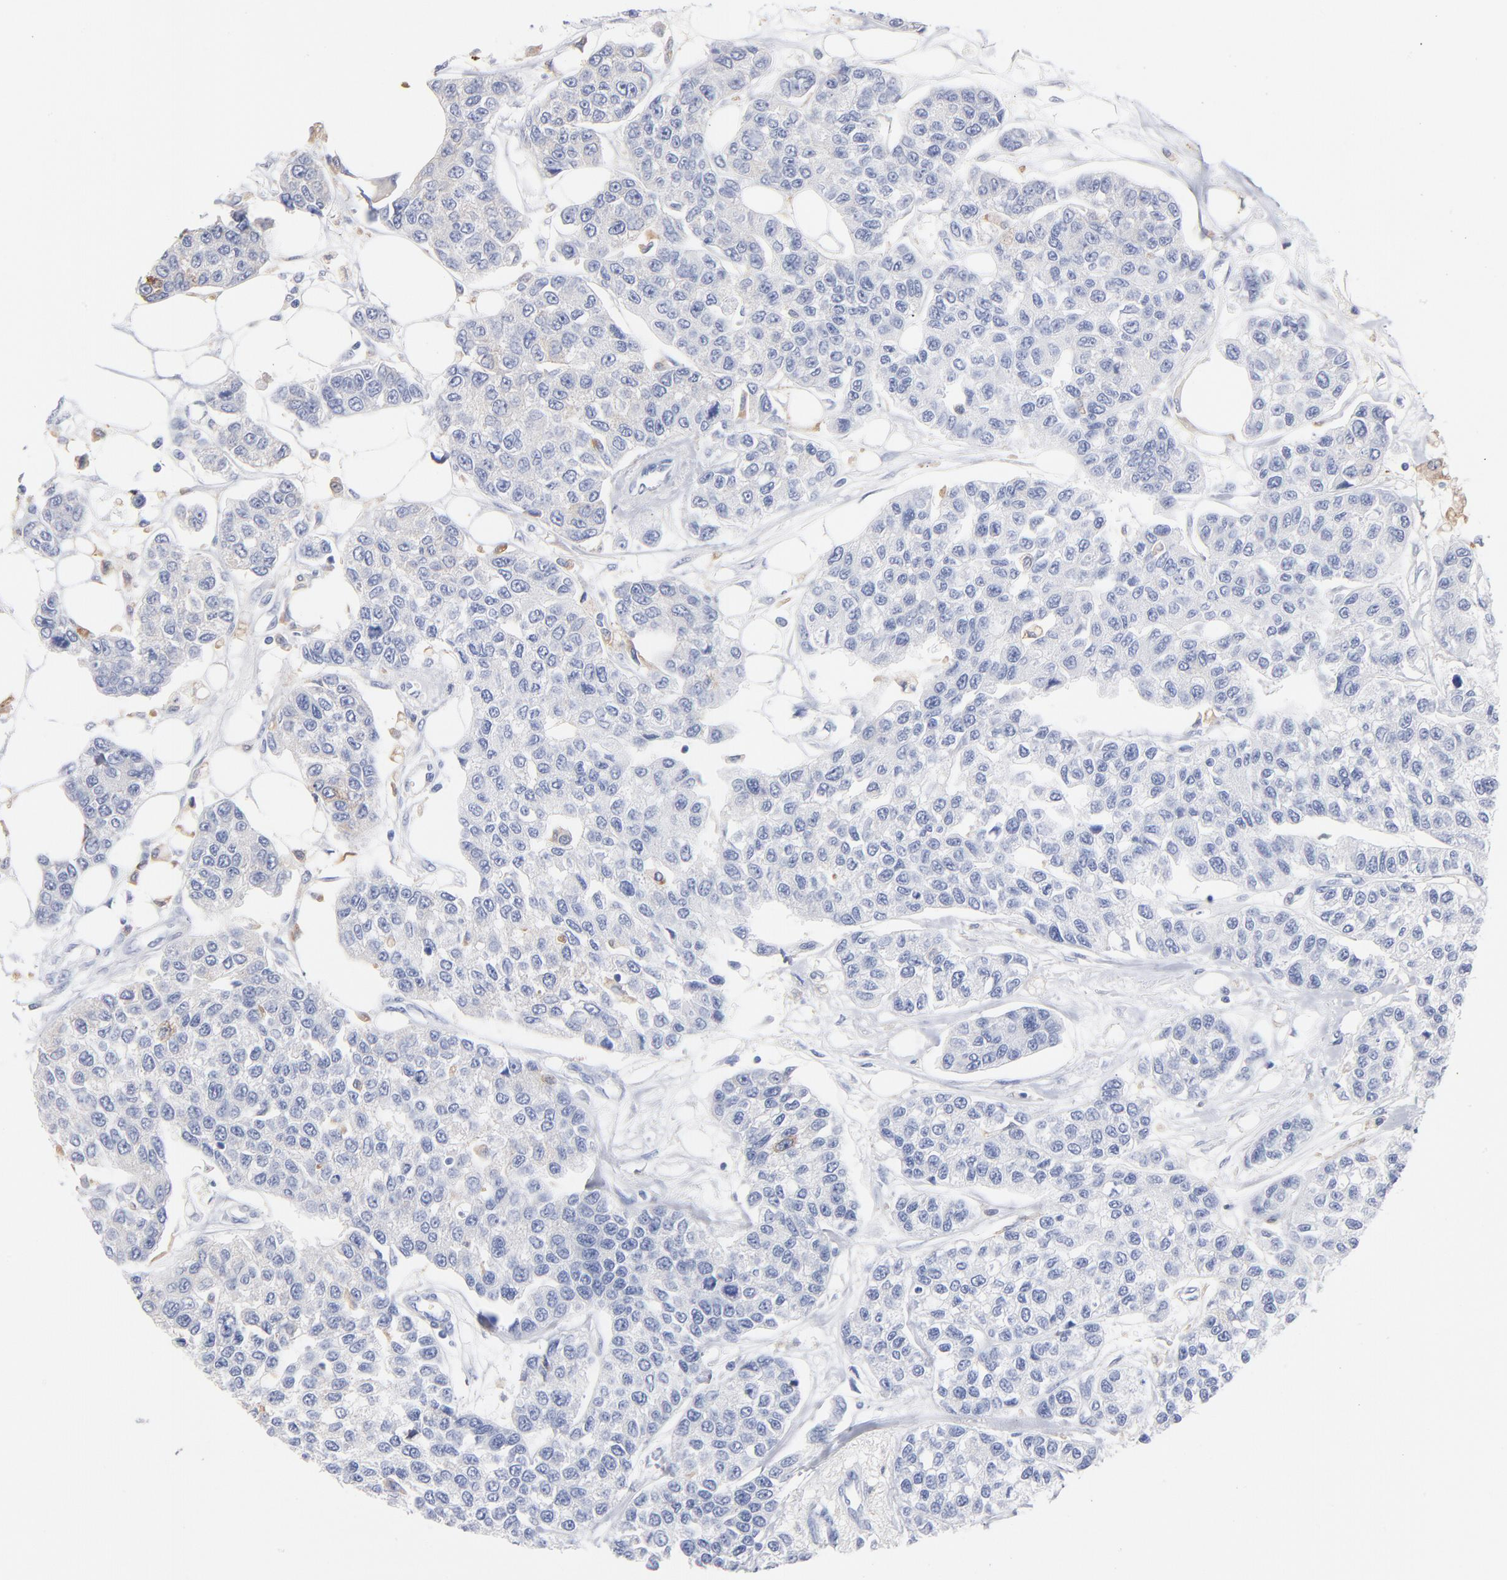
{"staining": {"intensity": "negative", "quantity": "none", "location": "none"}, "tissue": "breast cancer", "cell_type": "Tumor cells", "image_type": "cancer", "snomed": [{"axis": "morphology", "description": "Duct carcinoma"}, {"axis": "topography", "description": "Breast"}], "caption": "Protein analysis of invasive ductal carcinoma (breast) displays no significant positivity in tumor cells.", "gene": "IFIT2", "patient": {"sex": "female", "age": 51}}